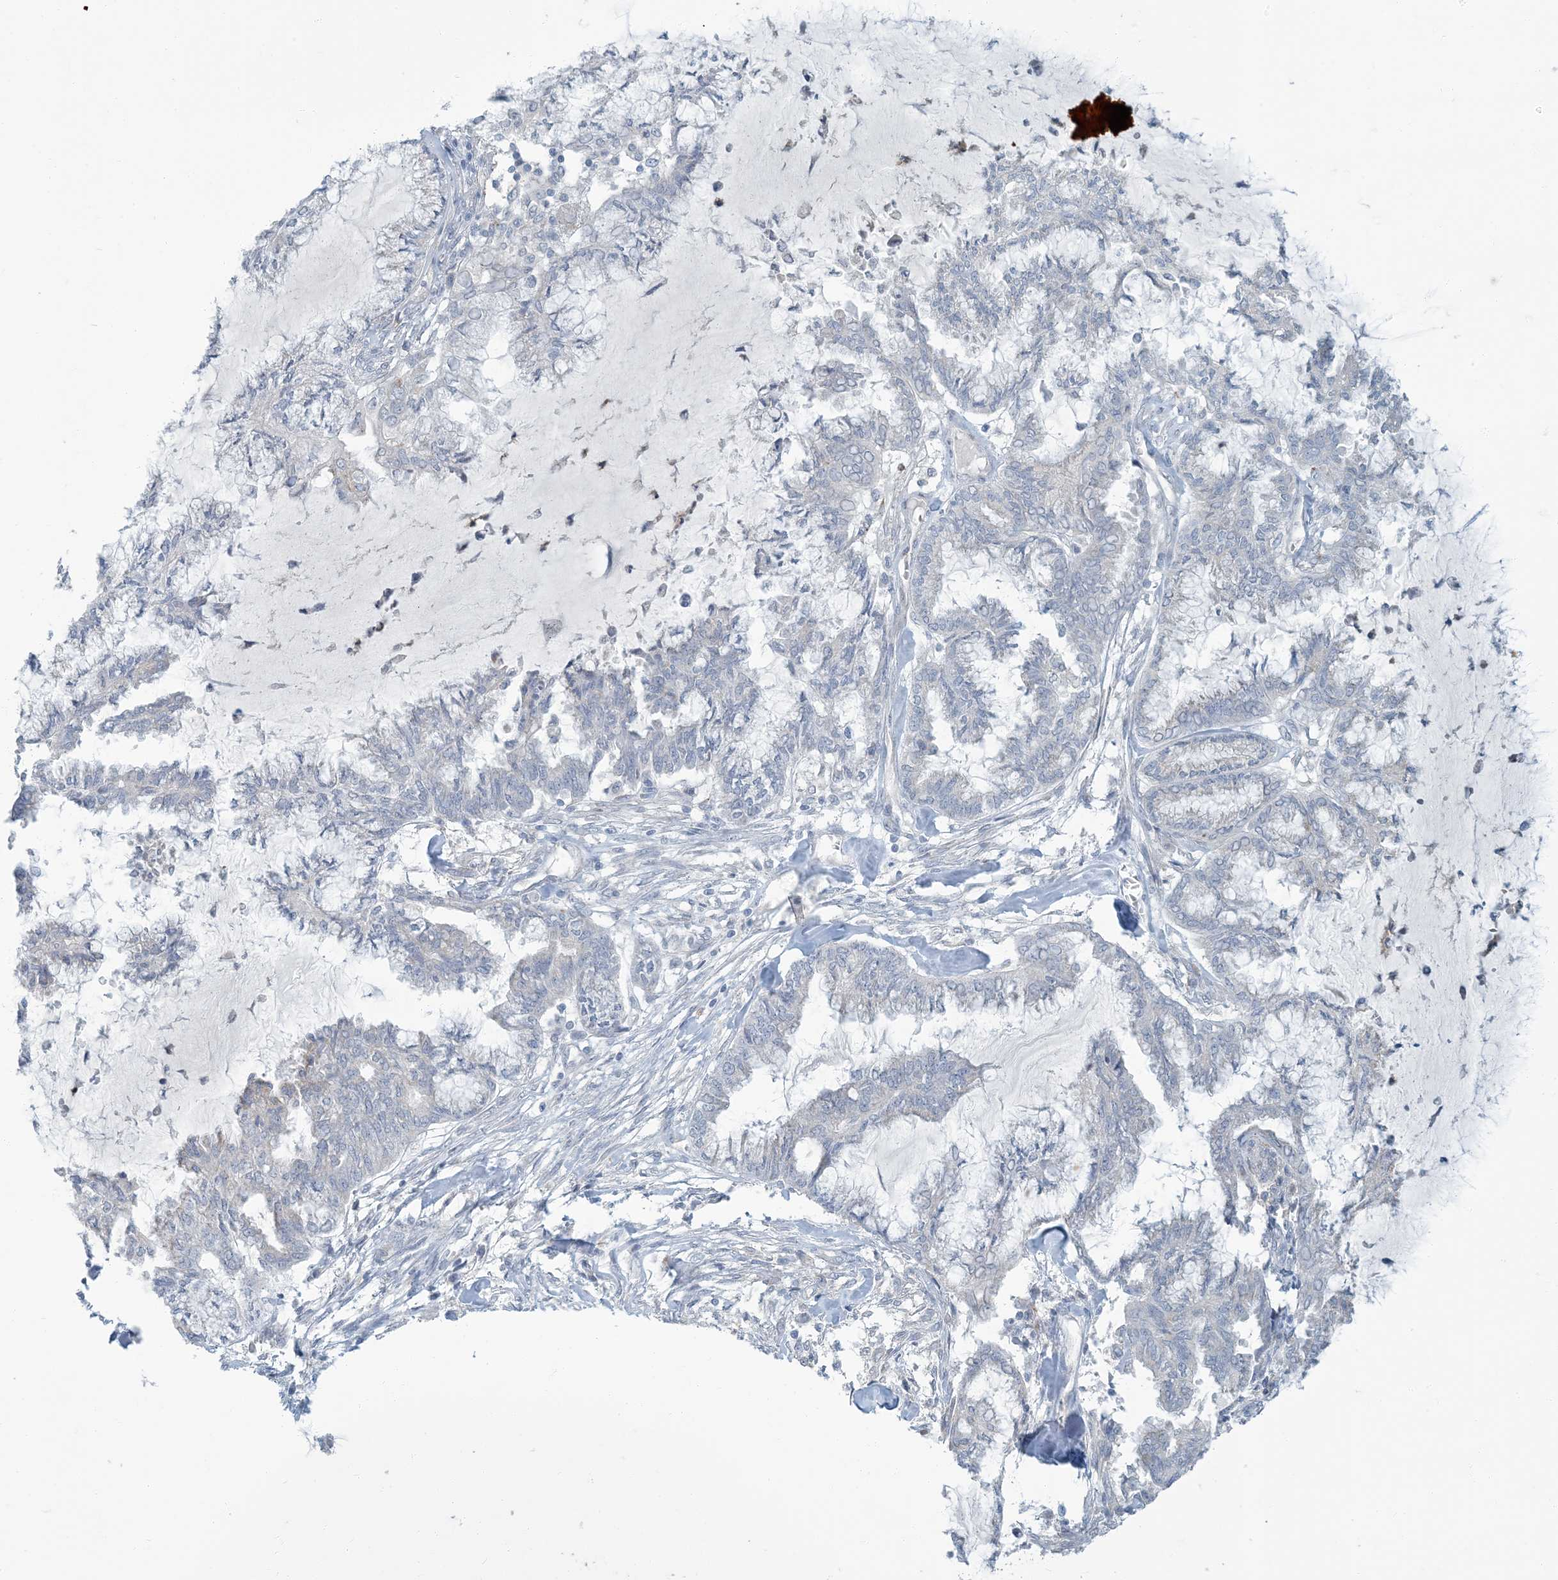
{"staining": {"intensity": "negative", "quantity": "none", "location": "none"}, "tissue": "endometrial cancer", "cell_type": "Tumor cells", "image_type": "cancer", "snomed": [{"axis": "morphology", "description": "Adenocarcinoma, NOS"}, {"axis": "topography", "description": "Endometrium"}], "caption": "The immunohistochemistry micrograph has no significant expression in tumor cells of endometrial adenocarcinoma tissue.", "gene": "EPHA4", "patient": {"sex": "female", "age": 86}}